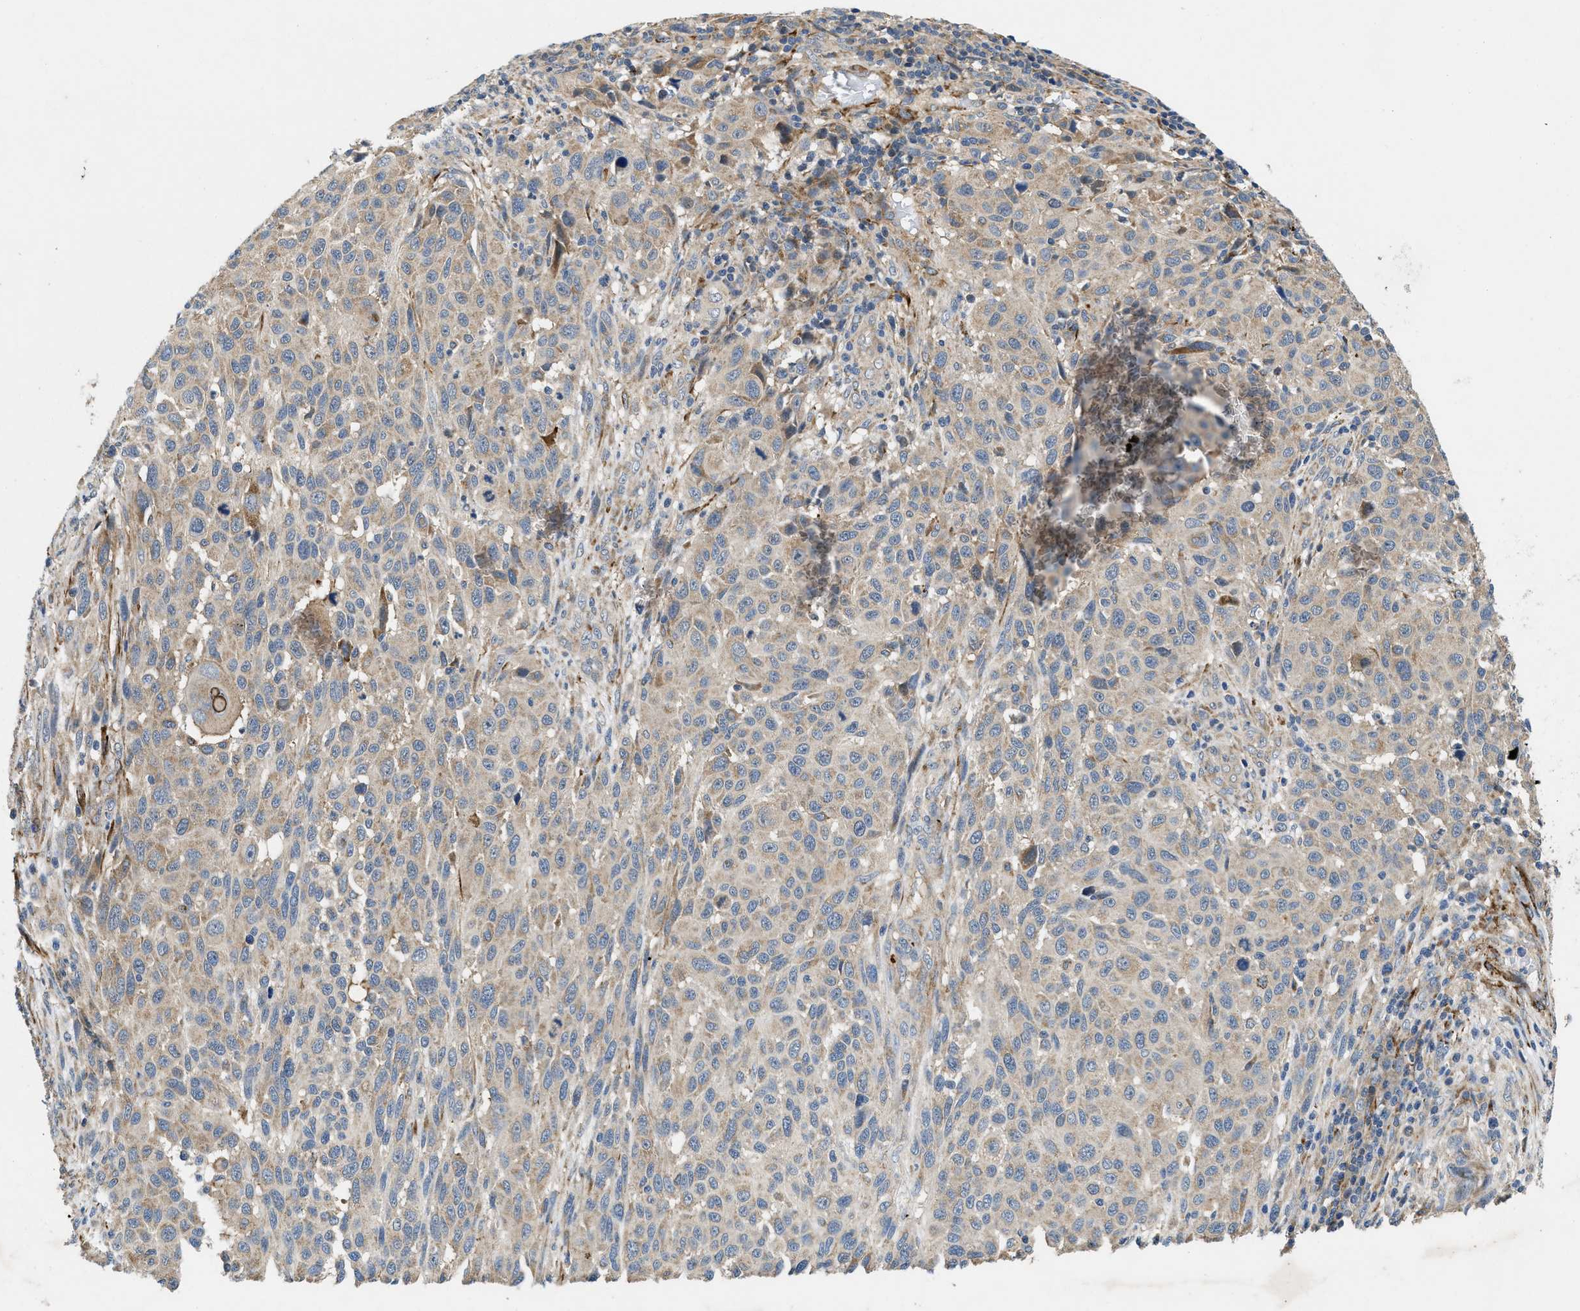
{"staining": {"intensity": "weak", "quantity": "<25%", "location": "cytoplasmic/membranous"}, "tissue": "melanoma", "cell_type": "Tumor cells", "image_type": "cancer", "snomed": [{"axis": "morphology", "description": "Malignant melanoma, Metastatic site"}, {"axis": "topography", "description": "Lymph node"}], "caption": "High power microscopy photomicrograph of an immunohistochemistry (IHC) histopathology image of malignant melanoma (metastatic site), revealing no significant positivity in tumor cells.", "gene": "ZNF599", "patient": {"sex": "male", "age": 61}}